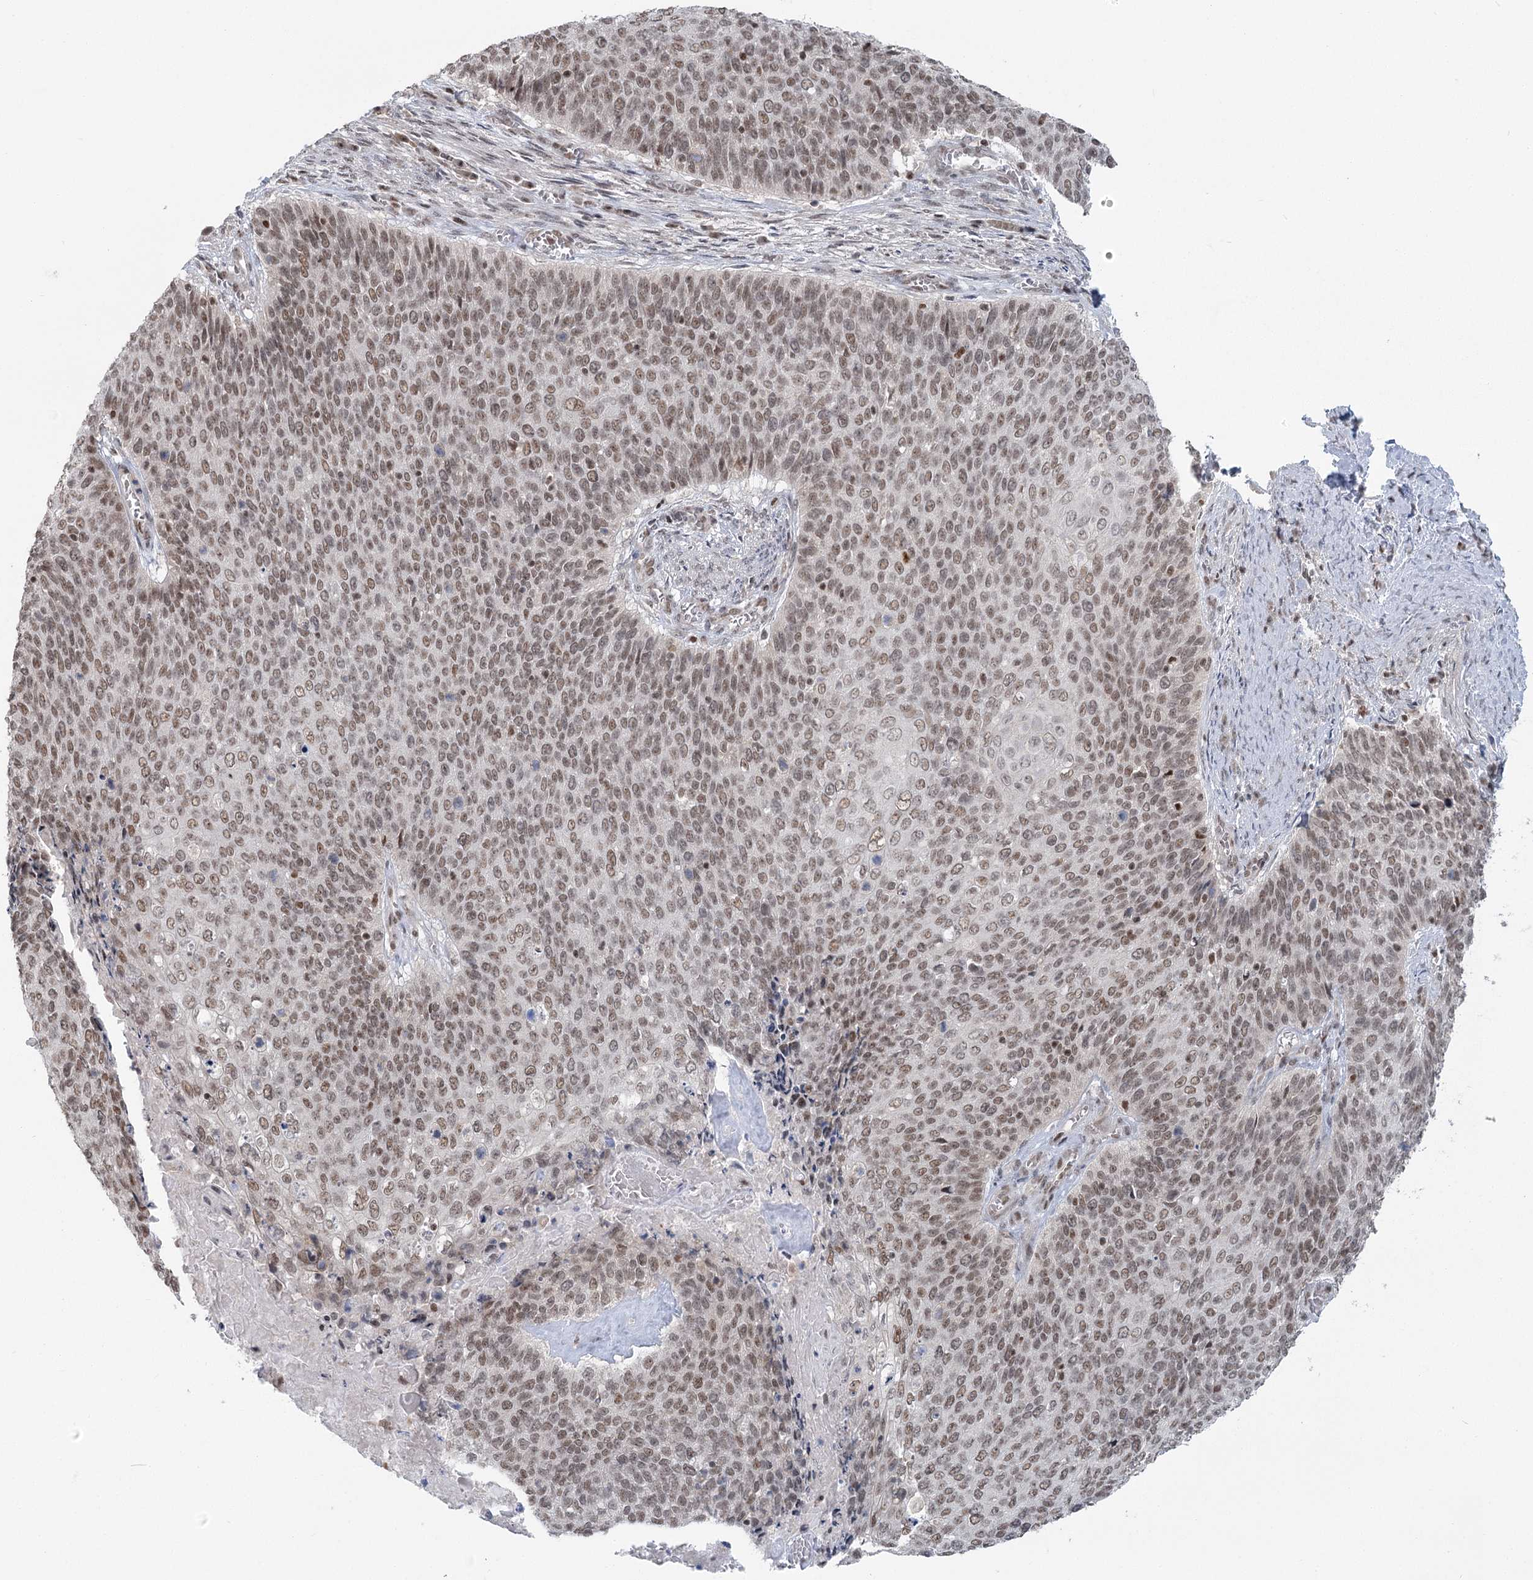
{"staining": {"intensity": "moderate", "quantity": ">75%", "location": "nuclear"}, "tissue": "cervical cancer", "cell_type": "Tumor cells", "image_type": "cancer", "snomed": [{"axis": "morphology", "description": "Squamous cell carcinoma, NOS"}, {"axis": "topography", "description": "Cervix"}], "caption": "An immunohistochemistry (IHC) micrograph of tumor tissue is shown. Protein staining in brown labels moderate nuclear positivity in cervical cancer within tumor cells.", "gene": "PDS5A", "patient": {"sex": "female", "age": 39}}